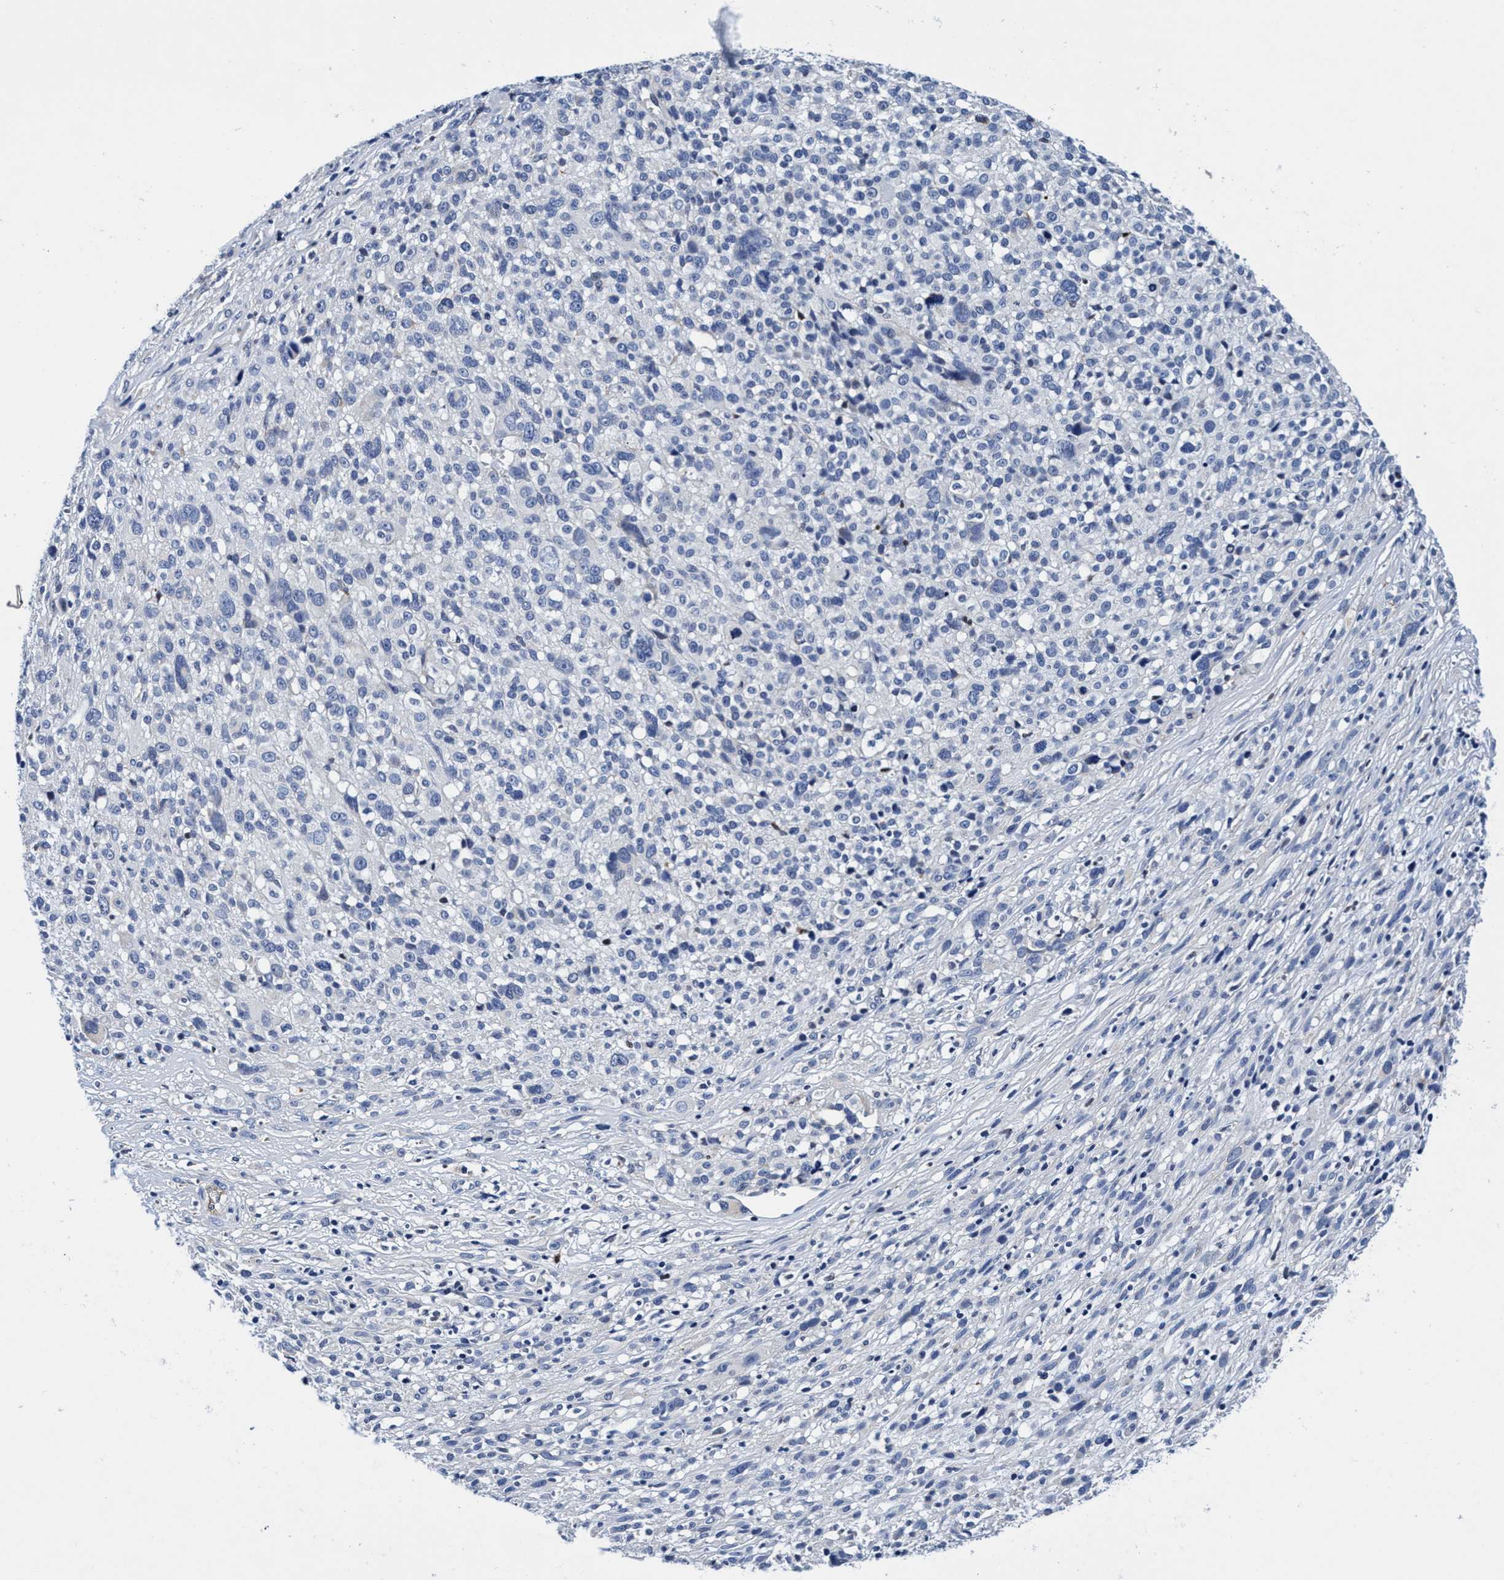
{"staining": {"intensity": "negative", "quantity": "none", "location": "none"}, "tissue": "melanoma", "cell_type": "Tumor cells", "image_type": "cancer", "snomed": [{"axis": "morphology", "description": "Malignant melanoma, NOS"}, {"axis": "topography", "description": "Skin"}], "caption": "High magnification brightfield microscopy of malignant melanoma stained with DAB (brown) and counterstained with hematoxylin (blue): tumor cells show no significant staining.", "gene": "UBALD2", "patient": {"sex": "female", "age": 55}}